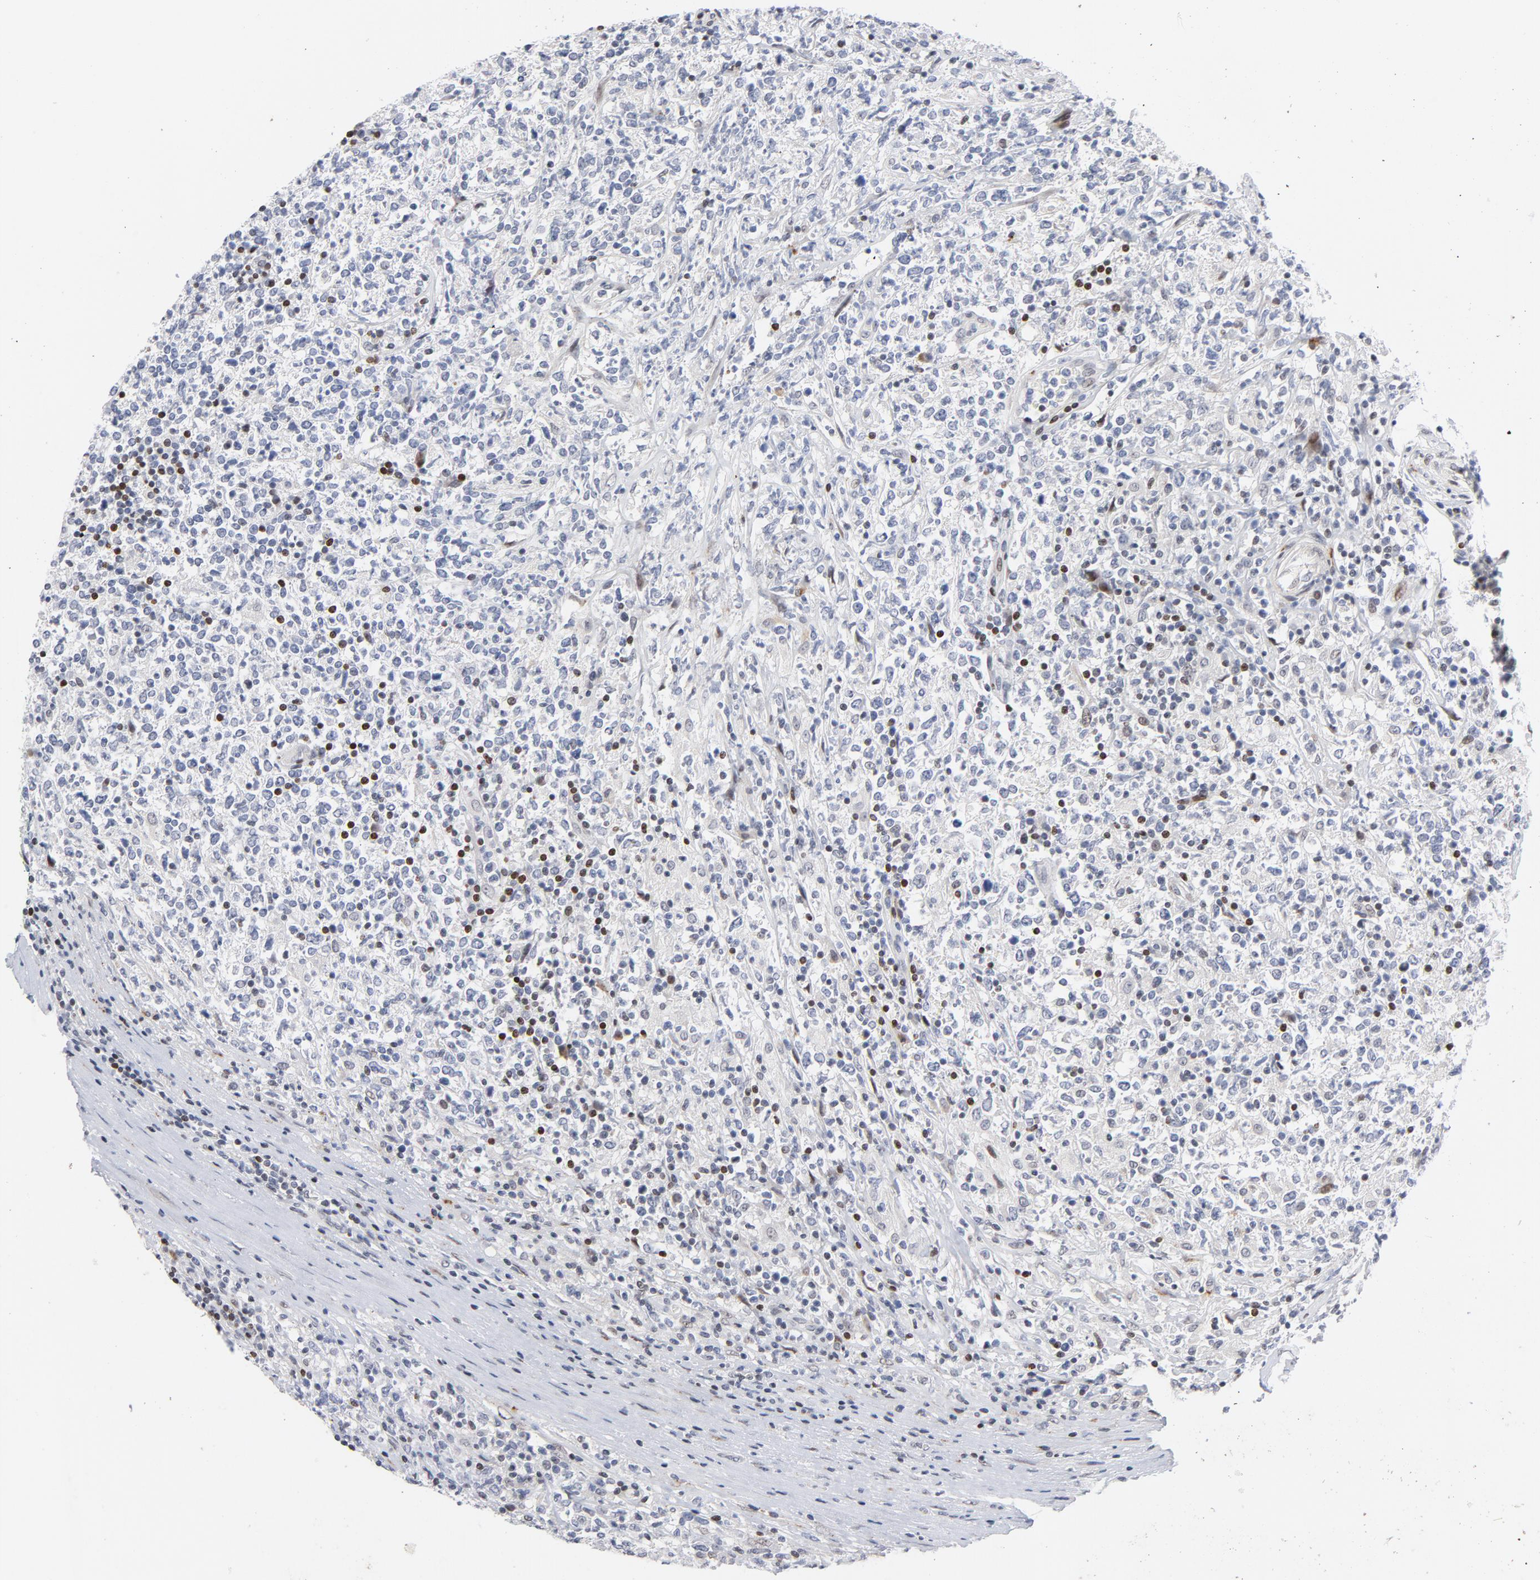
{"staining": {"intensity": "negative", "quantity": "none", "location": "none"}, "tissue": "lymphoma", "cell_type": "Tumor cells", "image_type": "cancer", "snomed": [{"axis": "morphology", "description": "Malignant lymphoma, non-Hodgkin's type, High grade"}, {"axis": "topography", "description": "Lymph node"}], "caption": "High power microscopy histopathology image of an immunohistochemistry (IHC) histopathology image of lymphoma, revealing no significant positivity in tumor cells.", "gene": "NFIC", "patient": {"sex": "female", "age": 84}}